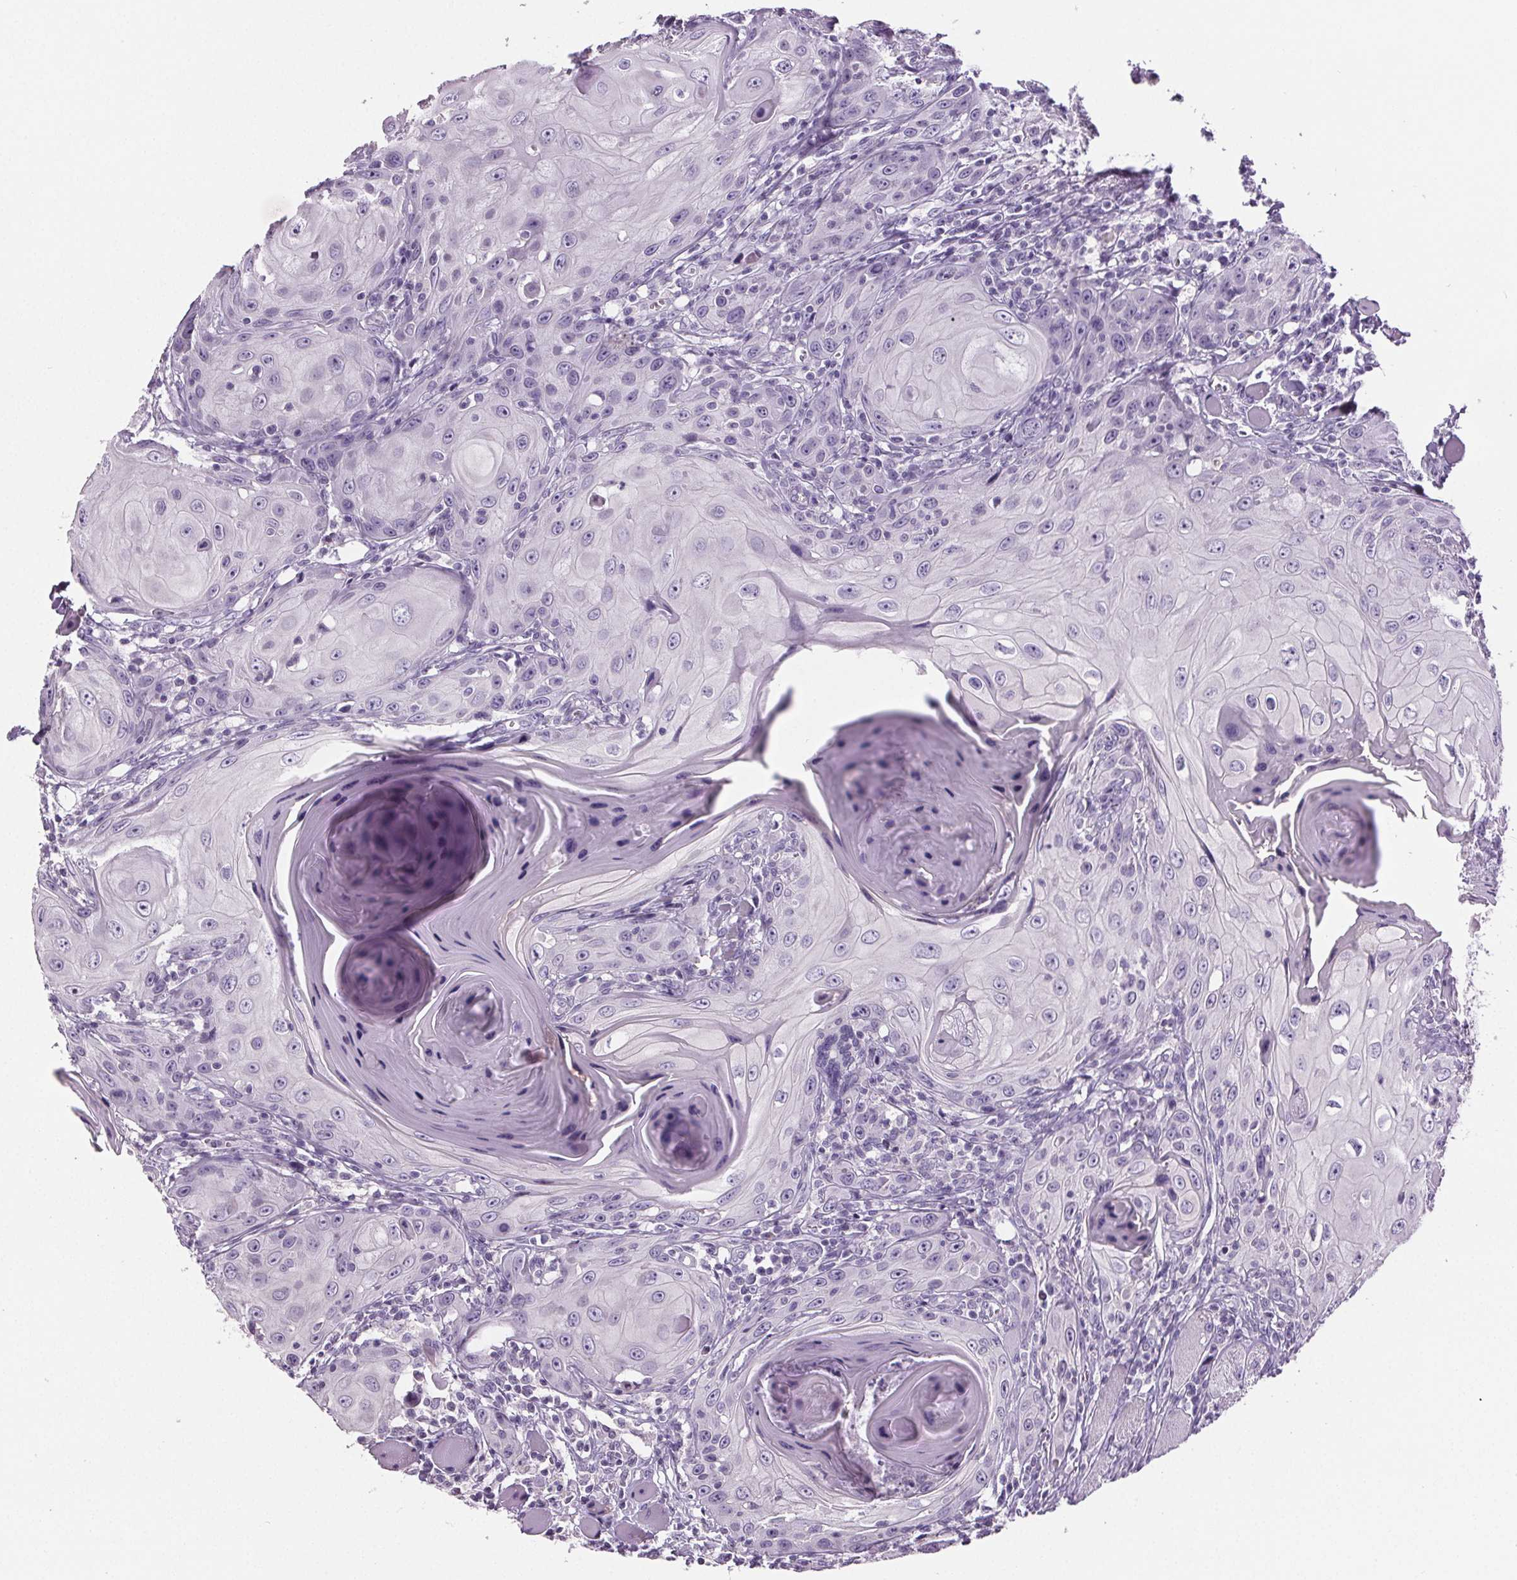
{"staining": {"intensity": "negative", "quantity": "none", "location": "none"}, "tissue": "head and neck cancer", "cell_type": "Tumor cells", "image_type": "cancer", "snomed": [{"axis": "morphology", "description": "Squamous cell carcinoma, NOS"}, {"axis": "topography", "description": "Head-Neck"}], "caption": "Tumor cells are negative for protein expression in human head and neck squamous cell carcinoma.", "gene": "CD5L", "patient": {"sex": "female", "age": 80}}